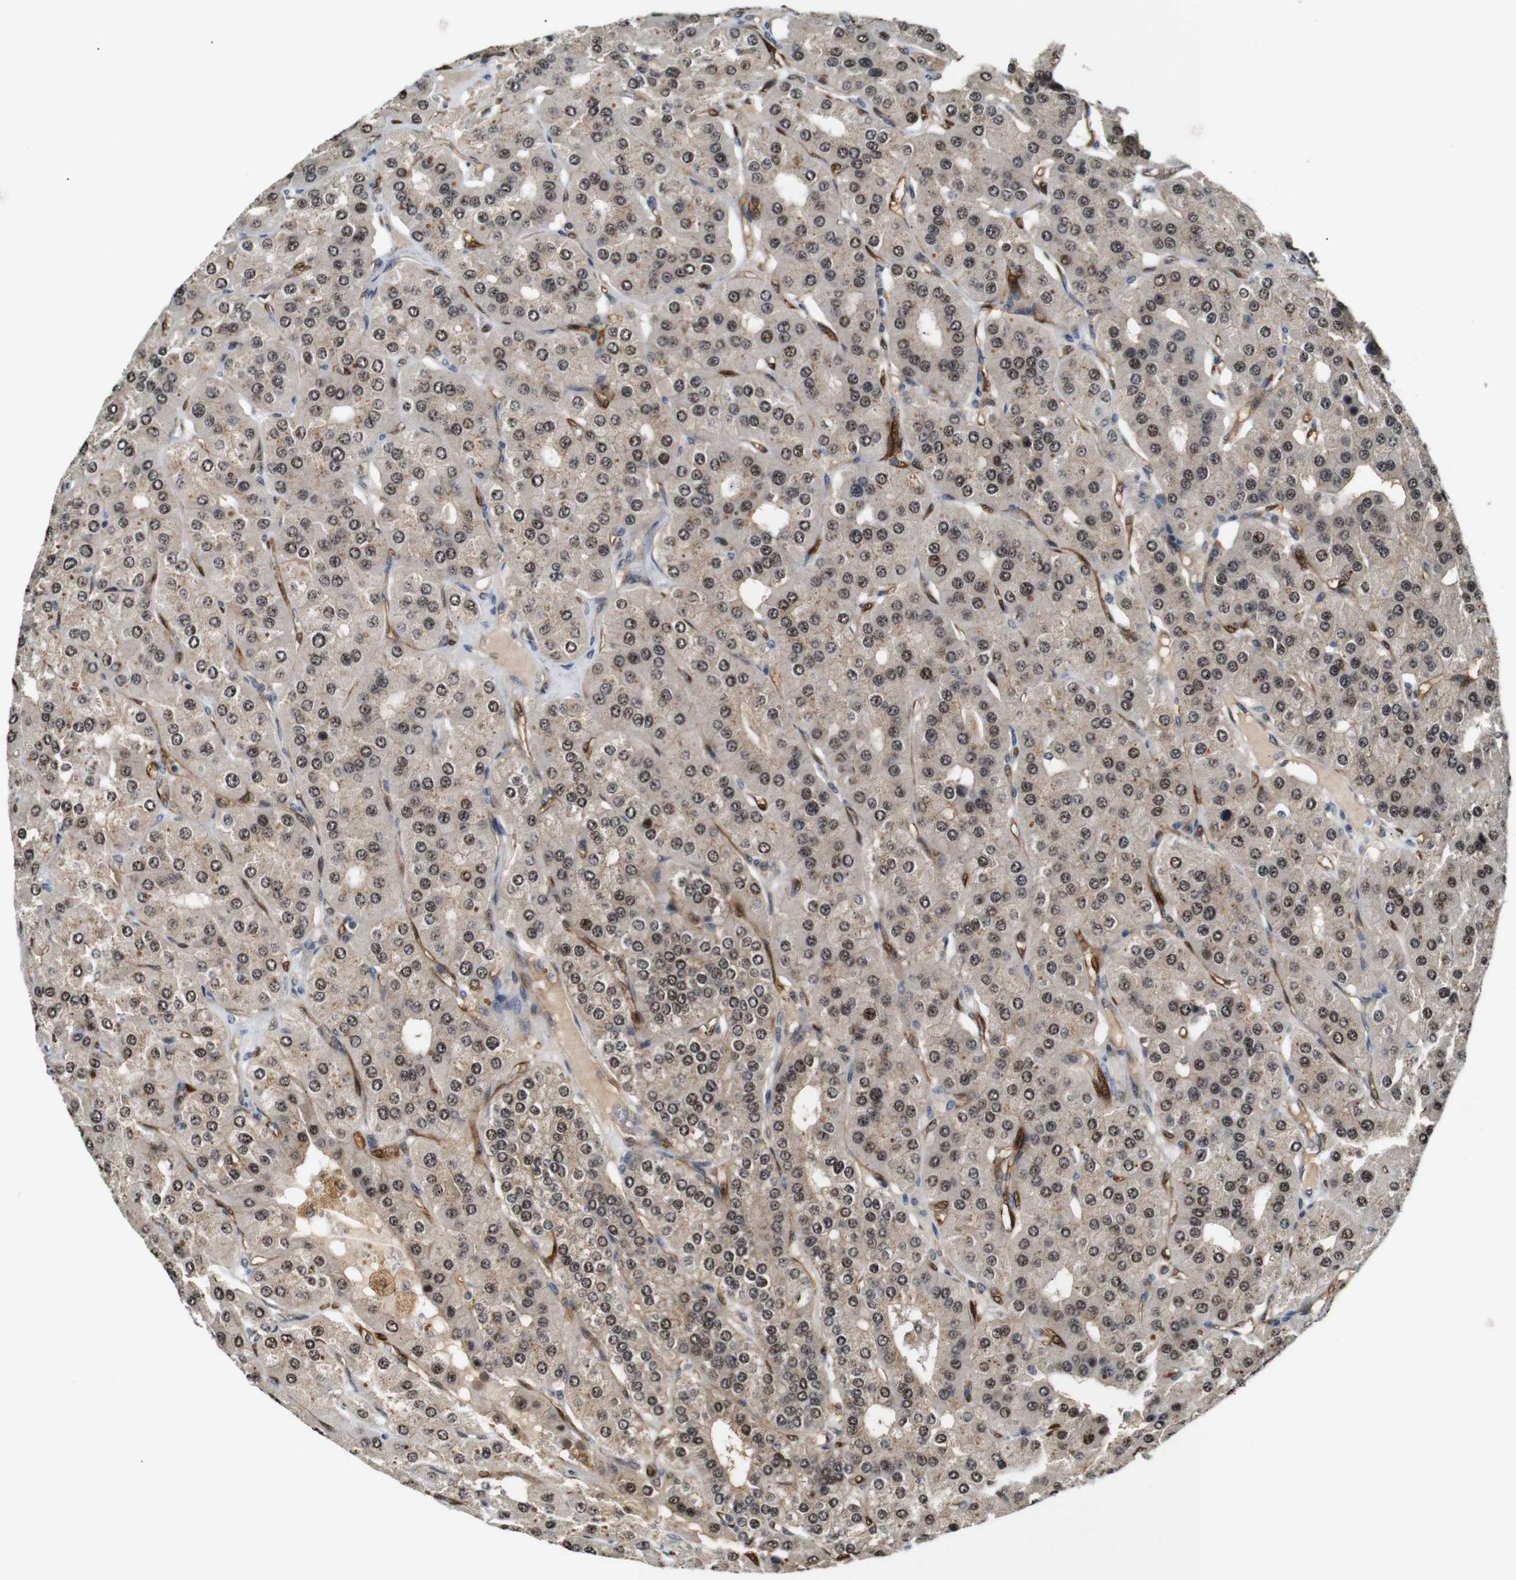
{"staining": {"intensity": "strong", "quantity": ">75%", "location": "cytoplasmic/membranous,nuclear"}, "tissue": "parathyroid gland", "cell_type": "Glandular cells", "image_type": "normal", "snomed": [{"axis": "morphology", "description": "Normal tissue, NOS"}, {"axis": "morphology", "description": "Adenoma, NOS"}, {"axis": "topography", "description": "Parathyroid gland"}], "caption": "An IHC image of unremarkable tissue is shown. Protein staining in brown shows strong cytoplasmic/membranous,nuclear positivity in parathyroid gland within glandular cells. Nuclei are stained in blue.", "gene": "LXN", "patient": {"sex": "female", "age": 86}}